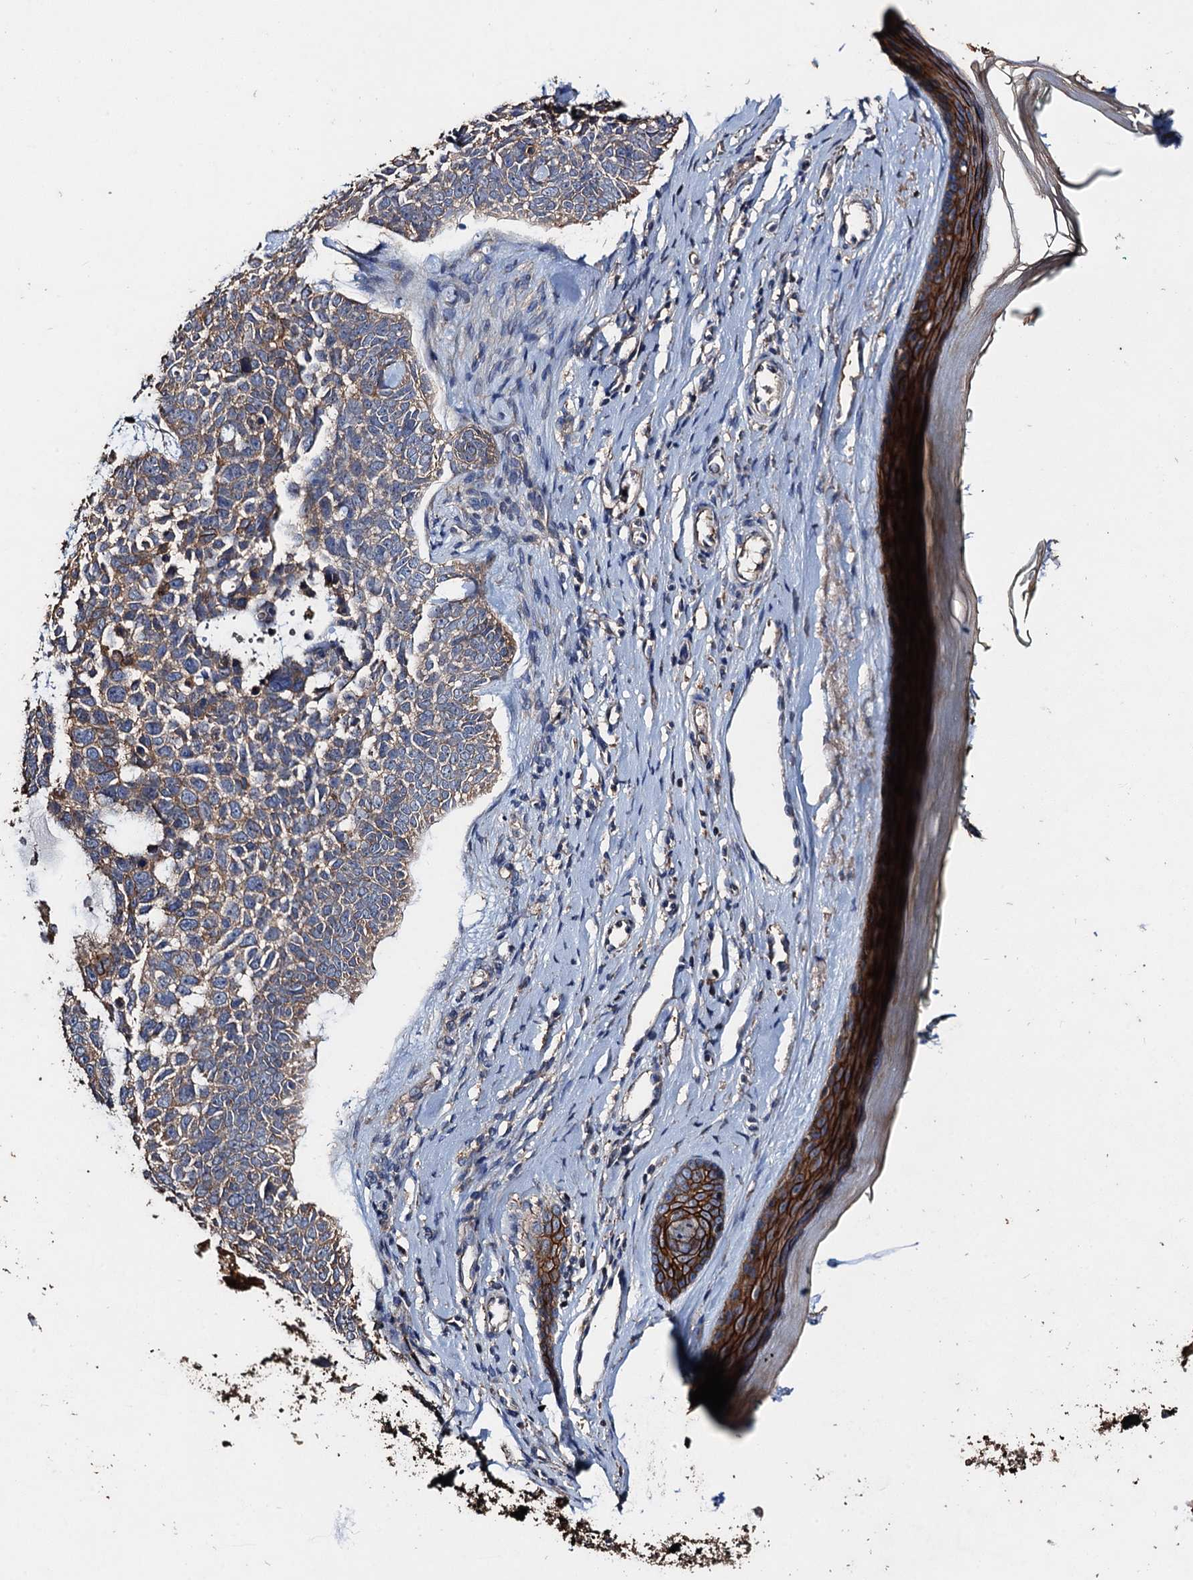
{"staining": {"intensity": "weak", "quantity": ">75%", "location": "cytoplasmic/membranous"}, "tissue": "skin cancer", "cell_type": "Tumor cells", "image_type": "cancer", "snomed": [{"axis": "morphology", "description": "Basal cell carcinoma"}, {"axis": "topography", "description": "Skin"}], "caption": "Skin basal cell carcinoma was stained to show a protein in brown. There is low levels of weak cytoplasmic/membranous expression in about >75% of tumor cells.", "gene": "SCUBE3", "patient": {"sex": "female", "age": 81}}